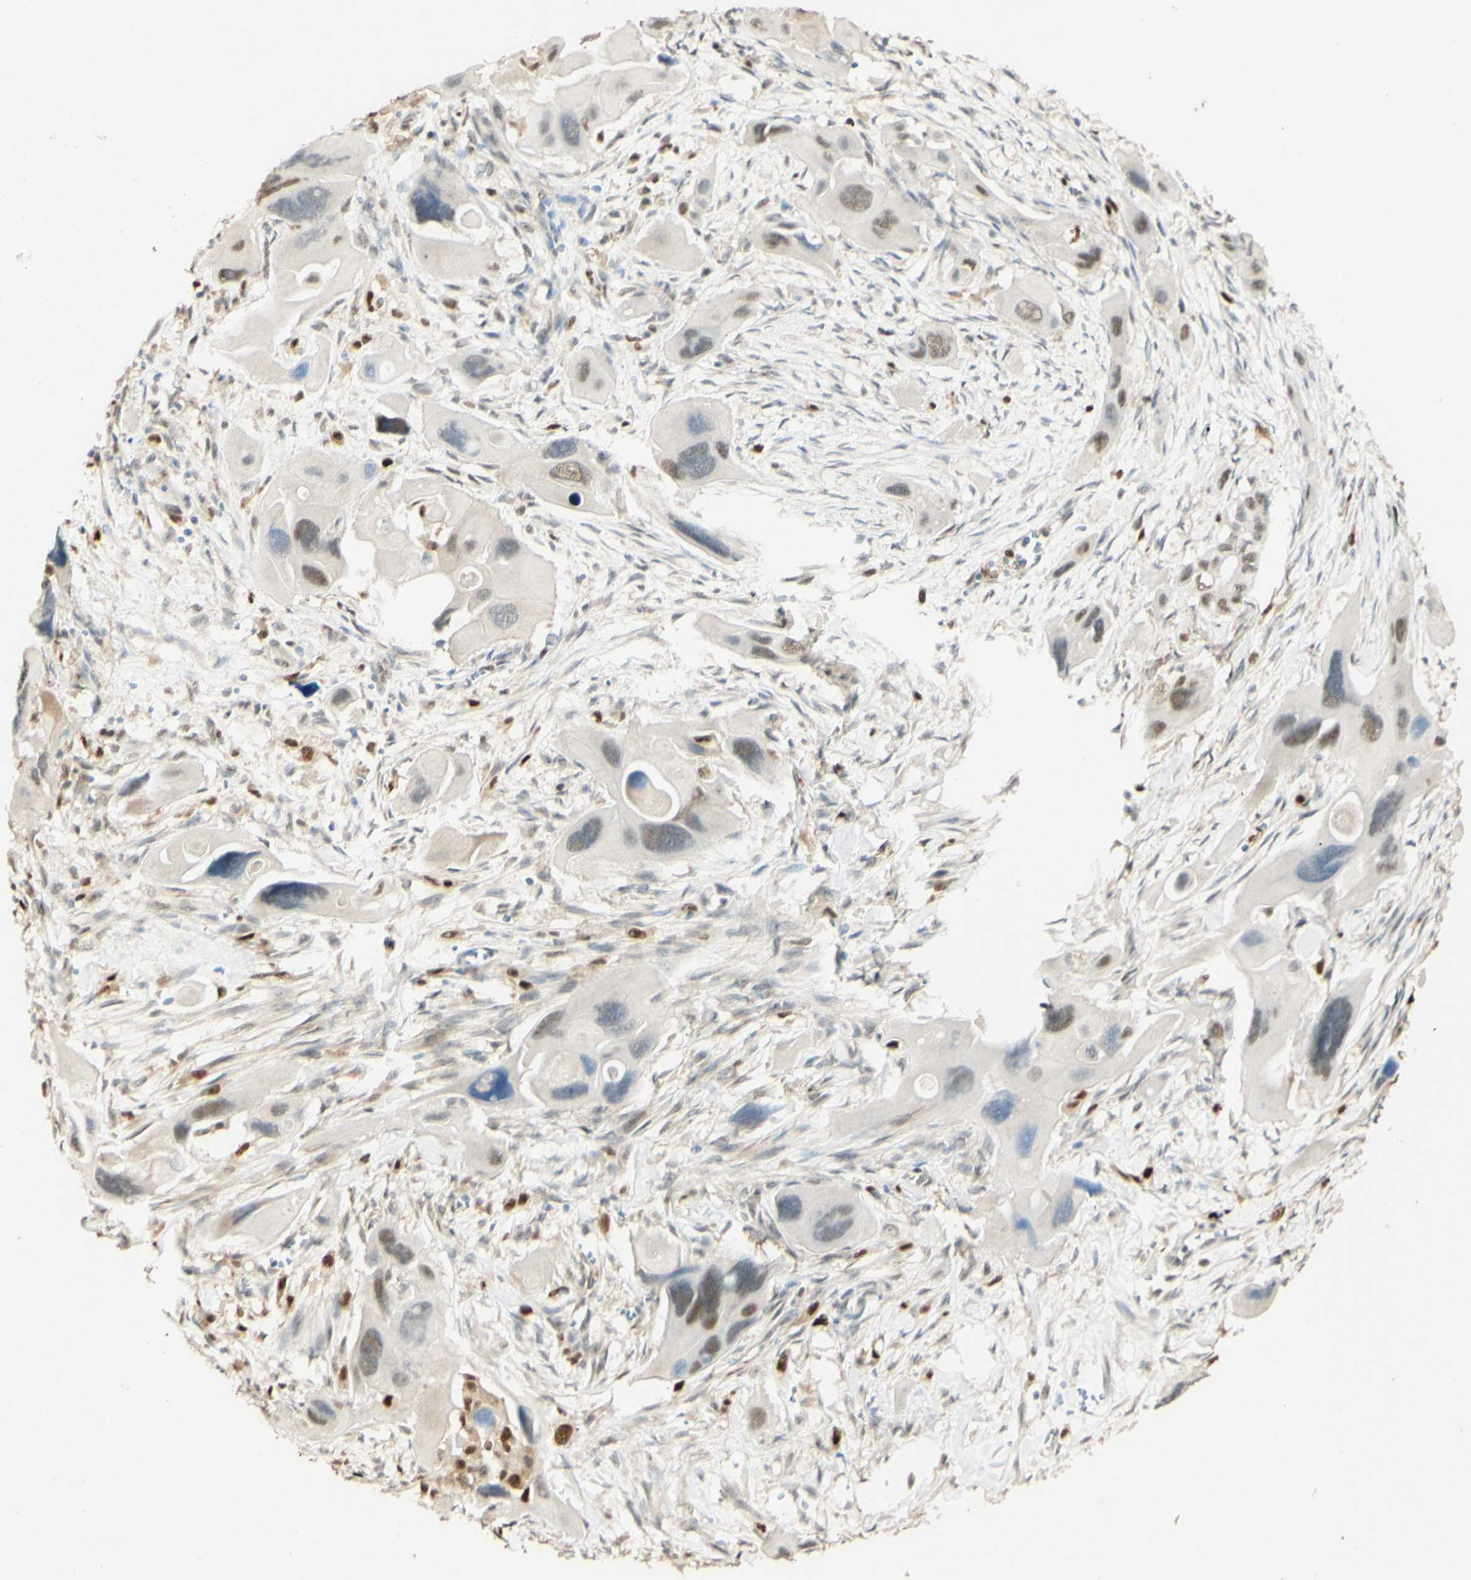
{"staining": {"intensity": "strong", "quantity": "25%-75%", "location": "cytoplasmic/membranous,nuclear"}, "tissue": "pancreatic cancer", "cell_type": "Tumor cells", "image_type": "cancer", "snomed": [{"axis": "morphology", "description": "Adenocarcinoma, NOS"}, {"axis": "topography", "description": "Pancreas"}], "caption": "Immunohistochemical staining of pancreatic cancer displays strong cytoplasmic/membranous and nuclear protein expression in about 25%-75% of tumor cells. The staining is performed using DAB brown chromogen to label protein expression. The nuclei are counter-stained blue using hematoxylin.", "gene": "MAP3K4", "patient": {"sex": "male", "age": 73}}